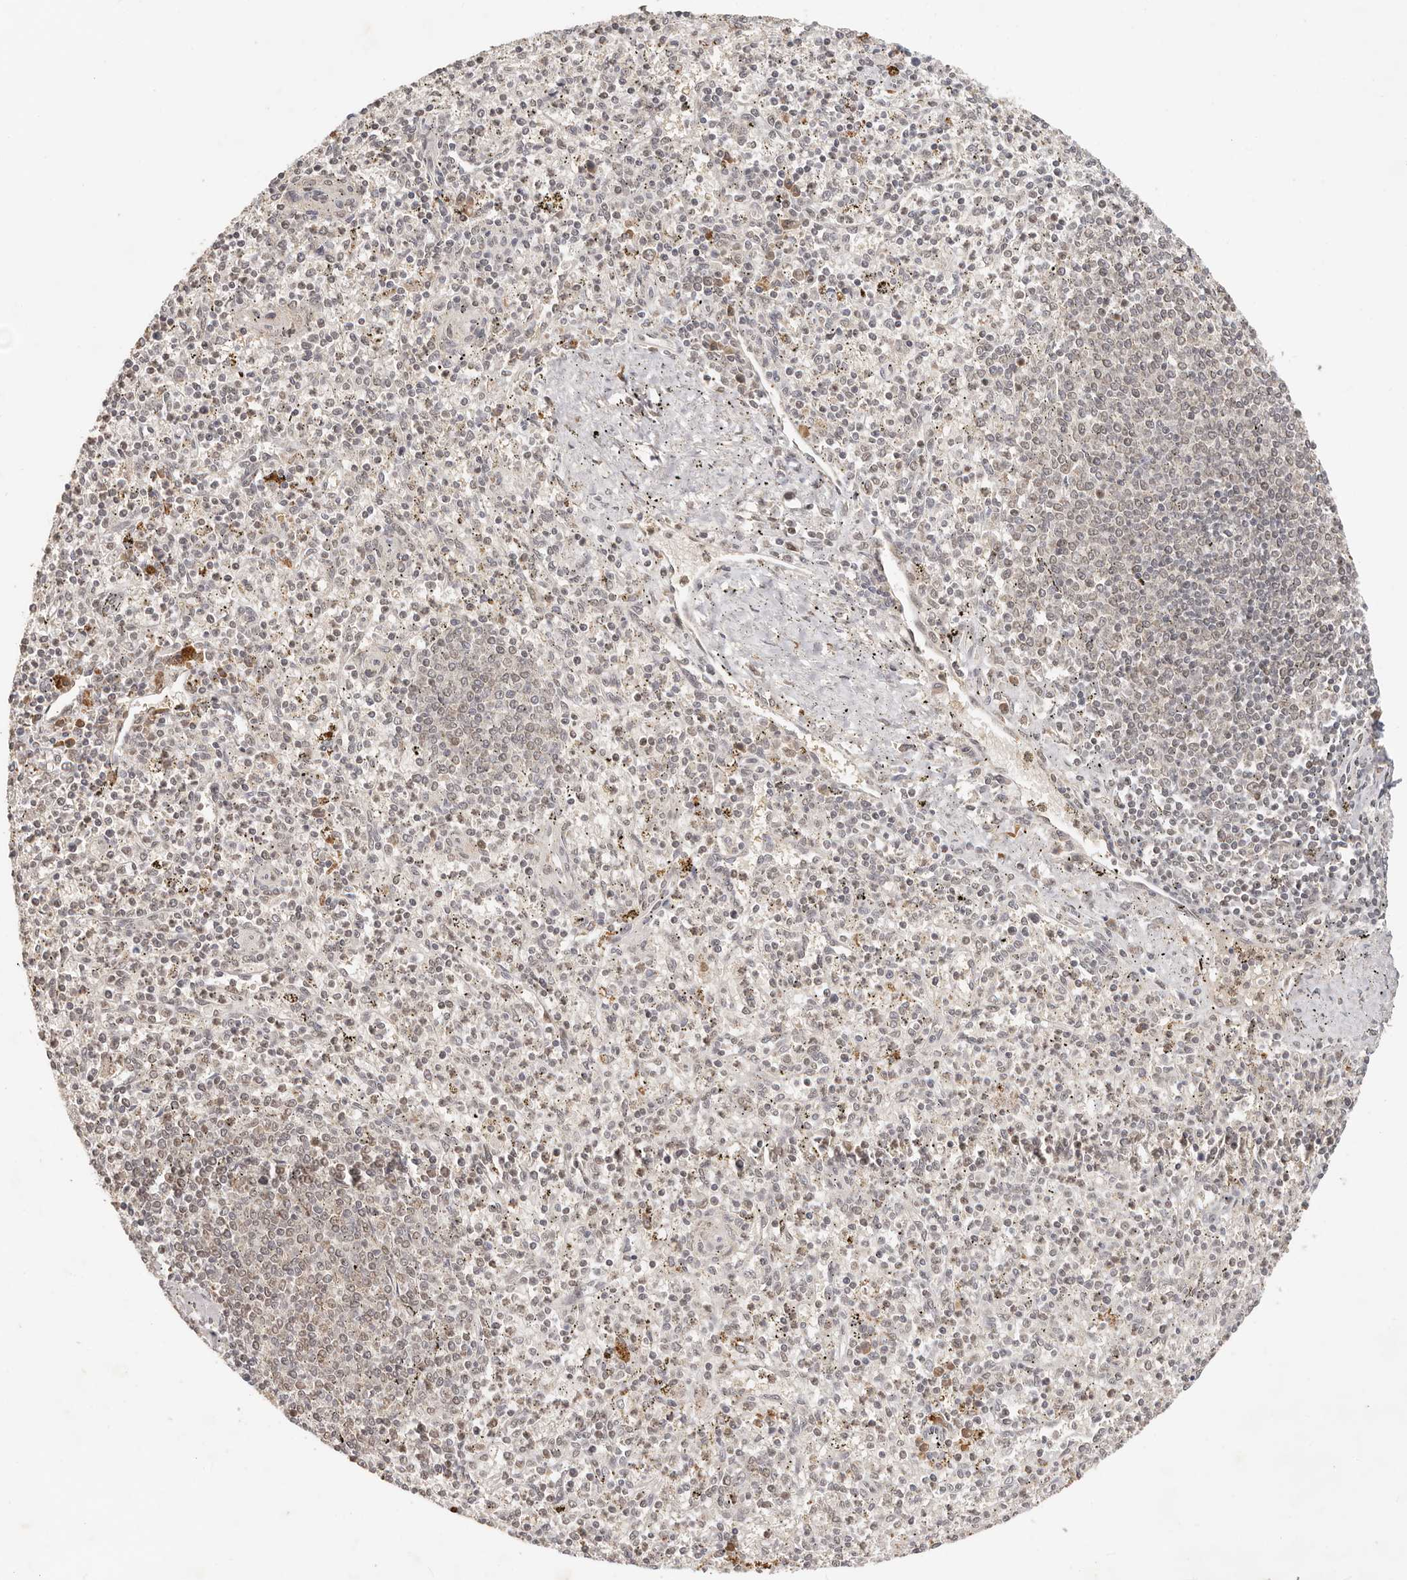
{"staining": {"intensity": "moderate", "quantity": "<25%", "location": "cytoplasmic/membranous"}, "tissue": "spleen", "cell_type": "Cells in red pulp", "image_type": "normal", "snomed": [{"axis": "morphology", "description": "Normal tissue, NOS"}, {"axis": "topography", "description": "Spleen"}], "caption": "Immunohistochemical staining of normal spleen reveals low levels of moderate cytoplasmic/membranous staining in approximately <25% of cells in red pulp.", "gene": "SEC14L1", "patient": {"sex": "male", "age": 72}}